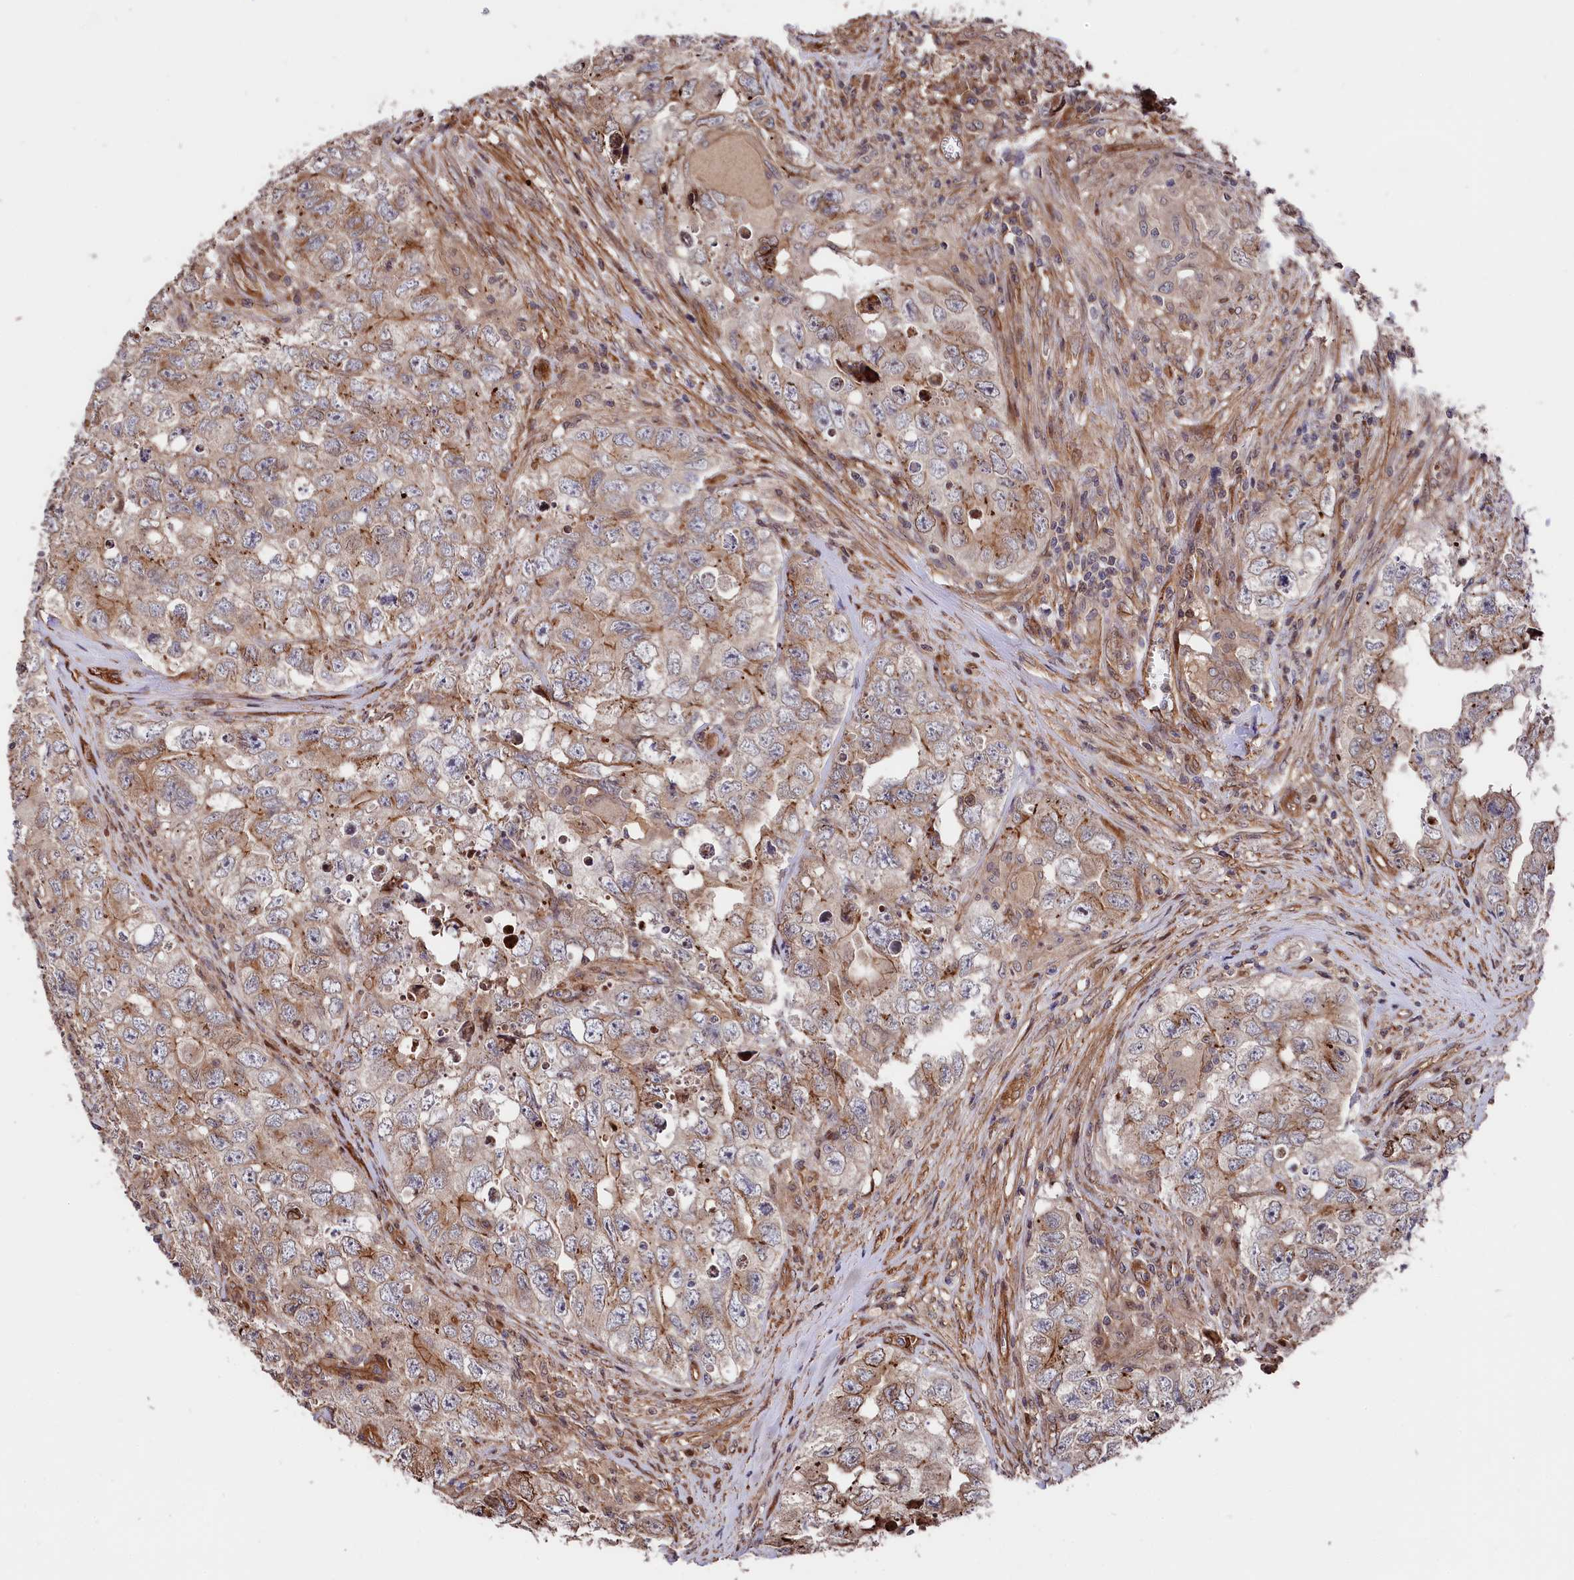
{"staining": {"intensity": "weak", "quantity": "25%-75%", "location": "cytoplasmic/membranous"}, "tissue": "testis cancer", "cell_type": "Tumor cells", "image_type": "cancer", "snomed": [{"axis": "morphology", "description": "Seminoma, NOS"}, {"axis": "morphology", "description": "Carcinoma, Embryonal, NOS"}, {"axis": "topography", "description": "Testis"}], "caption": "A high-resolution histopathology image shows IHC staining of testis cancer, which displays weak cytoplasmic/membranous positivity in about 25%-75% of tumor cells.", "gene": "TNKS1BP1", "patient": {"sex": "male", "age": 43}}